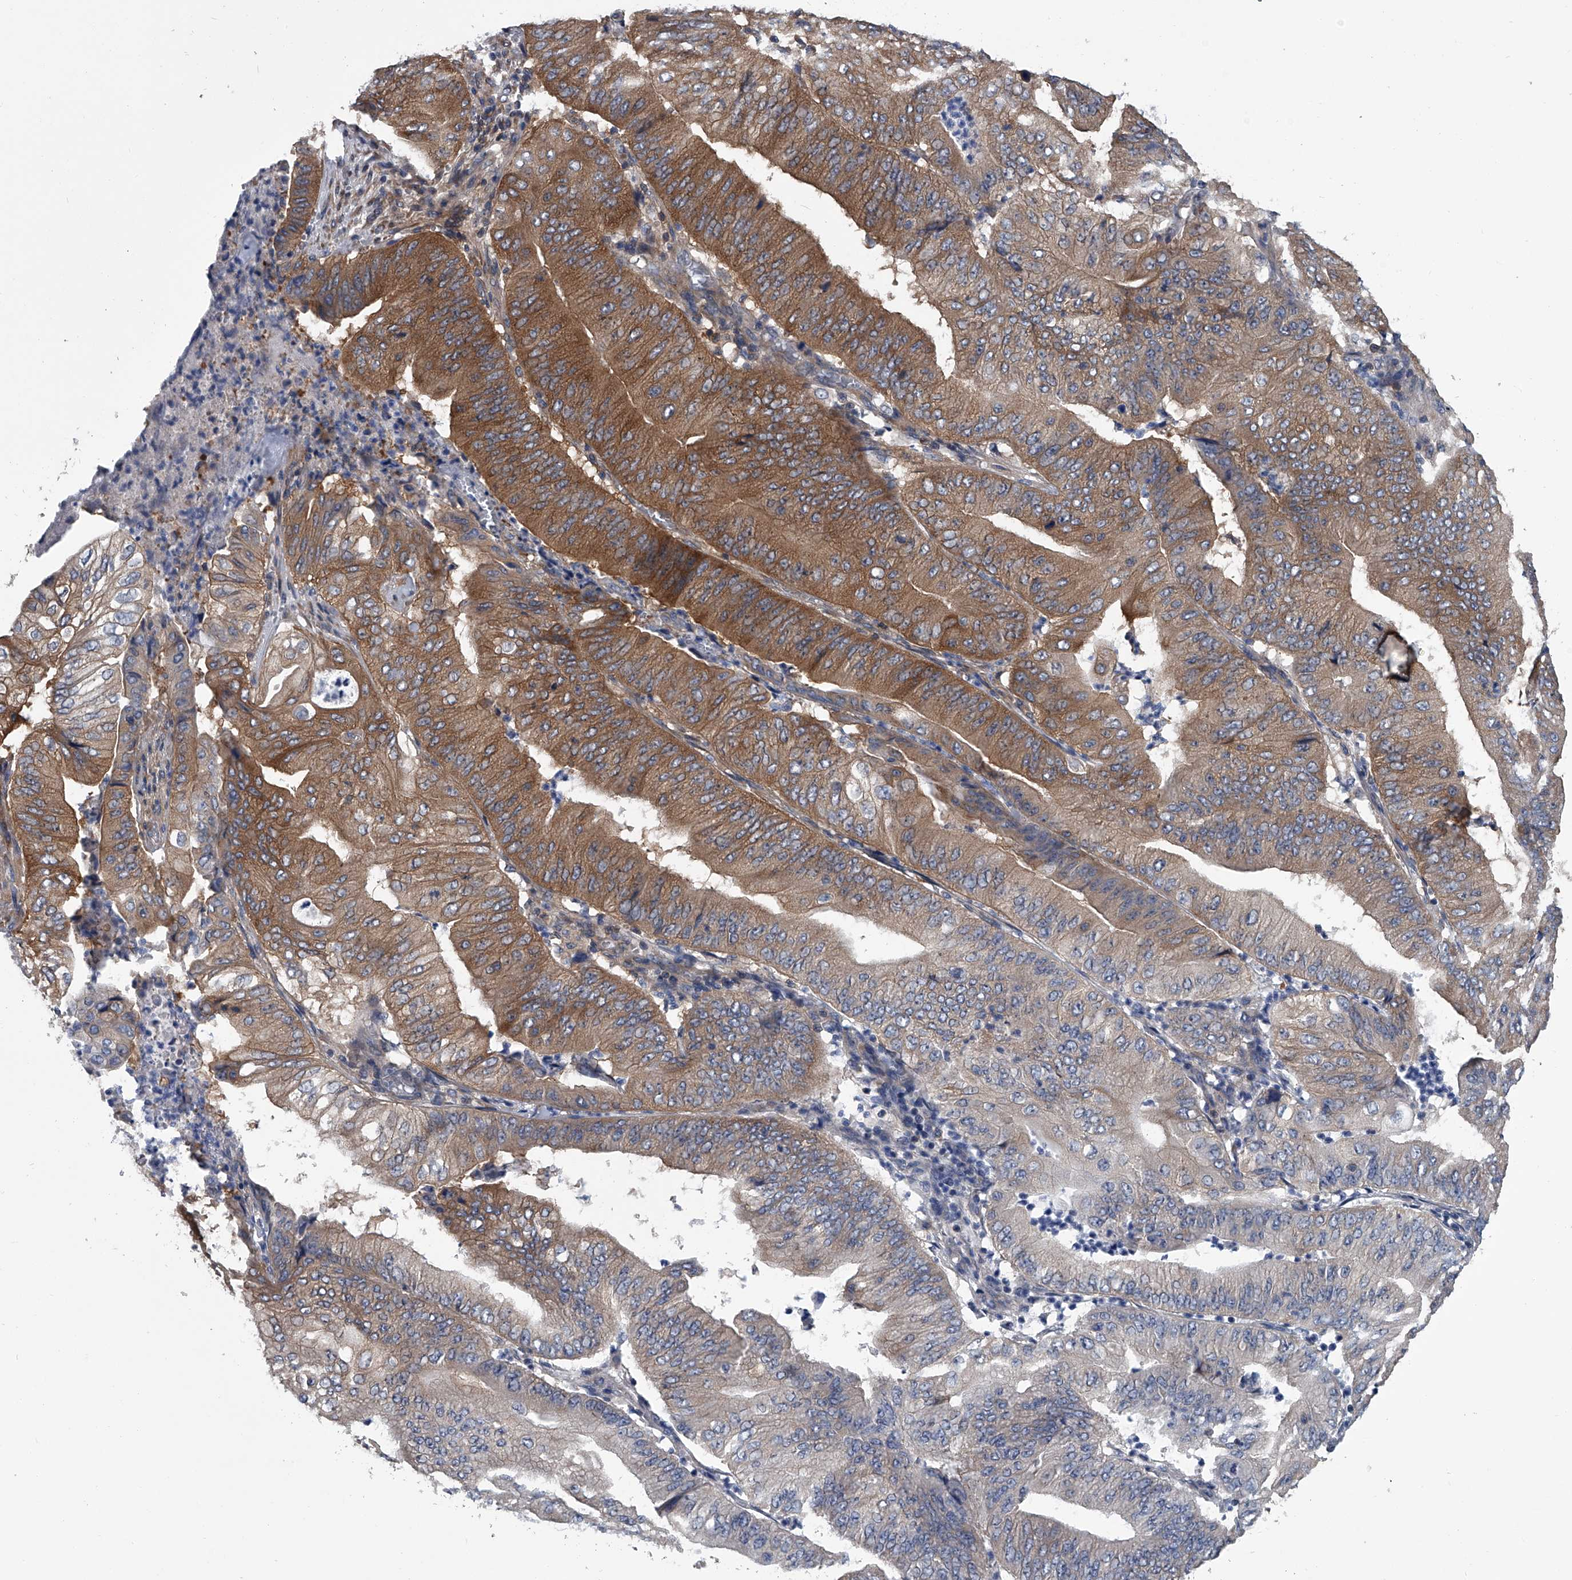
{"staining": {"intensity": "moderate", "quantity": "25%-75%", "location": "cytoplasmic/membranous"}, "tissue": "pancreatic cancer", "cell_type": "Tumor cells", "image_type": "cancer", "snomed": [{"axis": "morphology", "description": "Adenocarcinoma, NOS"}, {"axis": "topography", "description": "Pancreas"}], "caption": "Immunohistochemical staining of human pancreatic cancer displays medium levels of moderate cytoplasmic/membranous positivity in approximately 25%-75% of tumor cells. (Brightfield microscopy of DAB IHC at high magnification).", "gene": "PPP2R5D", "patient": {"sex": "female", "age": 77}}